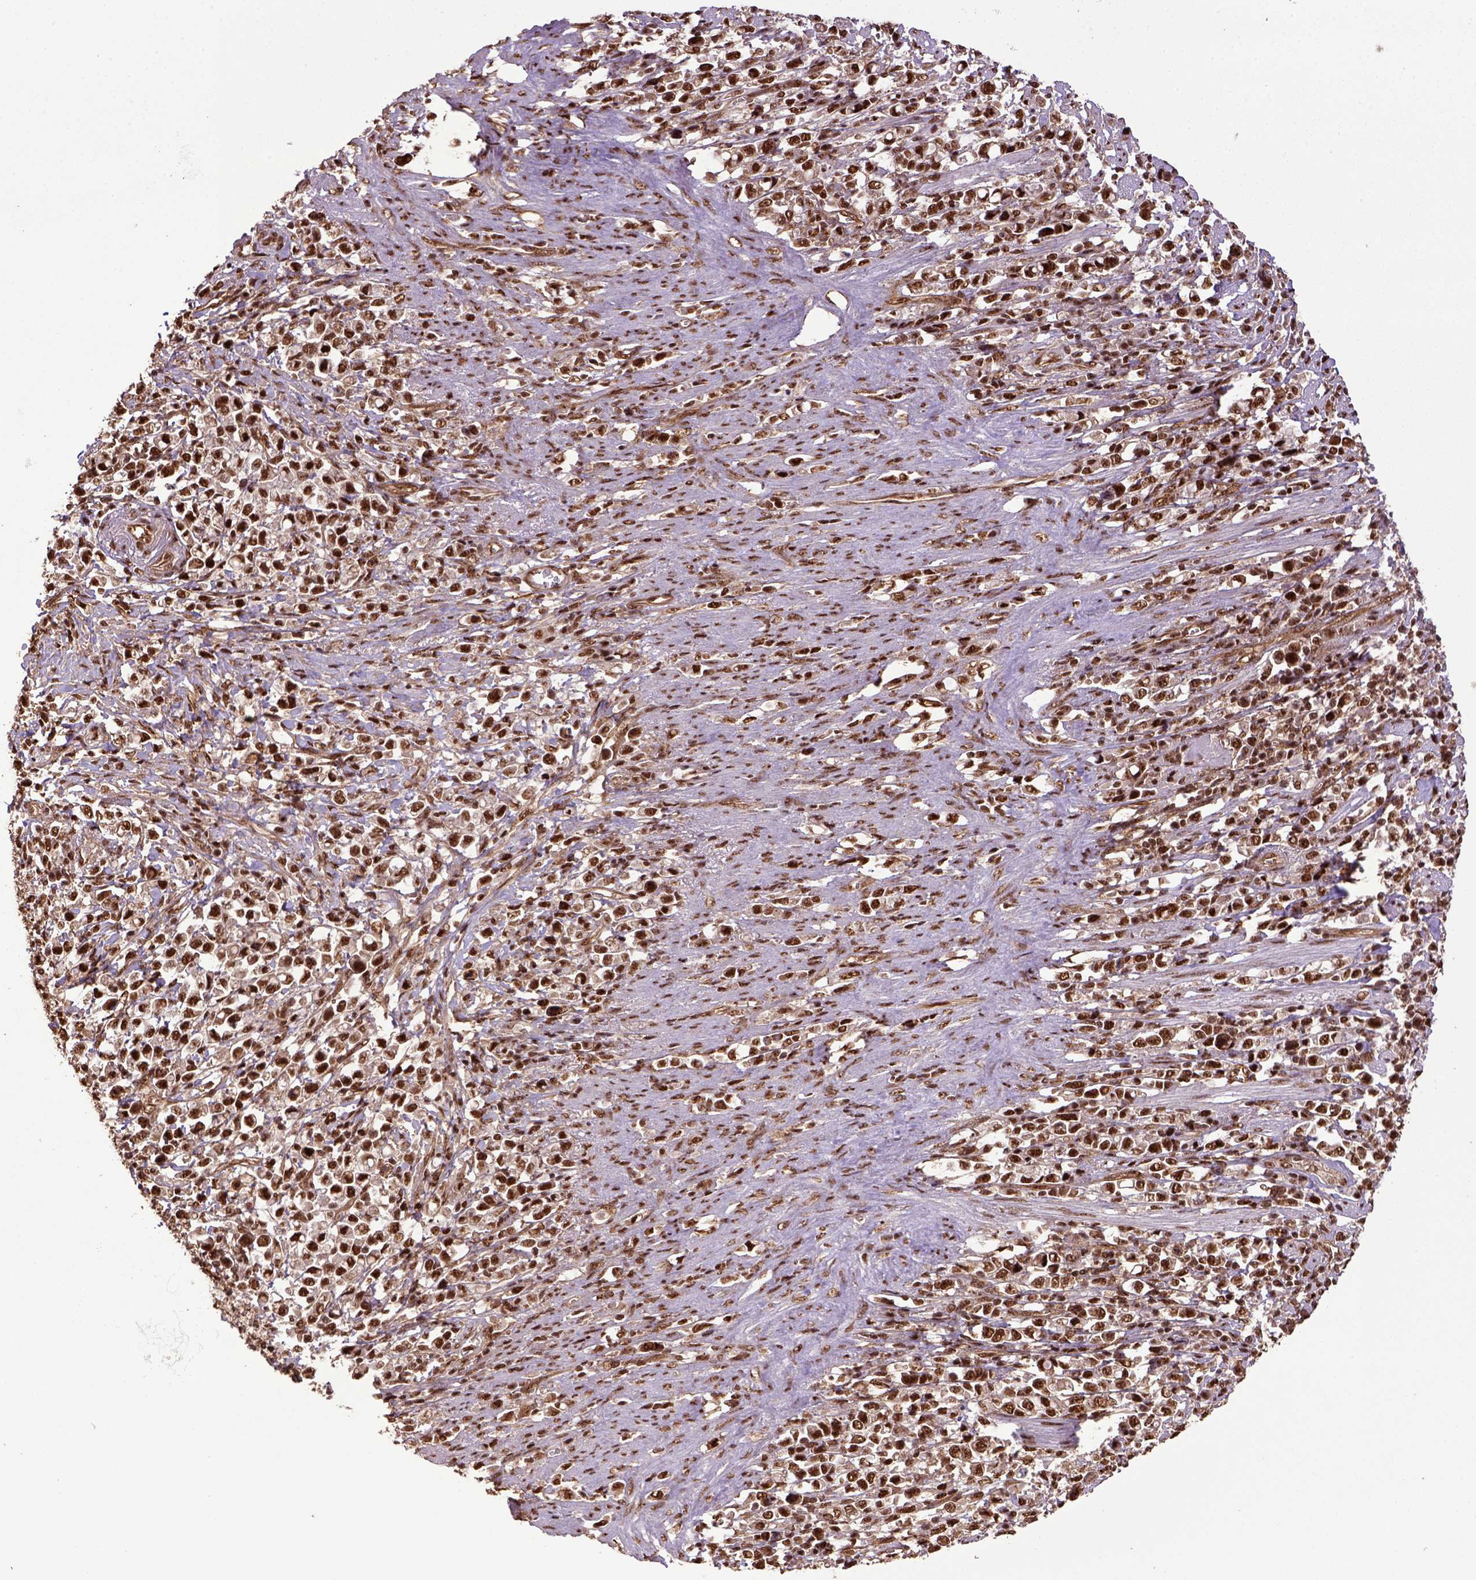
{"staining": {"intensity": "strong", "quantity": ">75%", "location": "nuclear"}, "tissue": "stomach cancer", "cell_type": "Tumor cells", "image_type": "cancer", "snomed": [{"axis": "morphology", "description": "Adenocarcinoma, NOS"}, {"axis": "topography", "description": "Stomach"}], "caption": "There is high levels of strong nuclear positivity in tumor cells of stomach cancer (adenocarcinoma), as demonstrated by immunohistochemical staining (brown color).", "gene": "PPIG", "patient": {"sex": "male", "age": 63}}